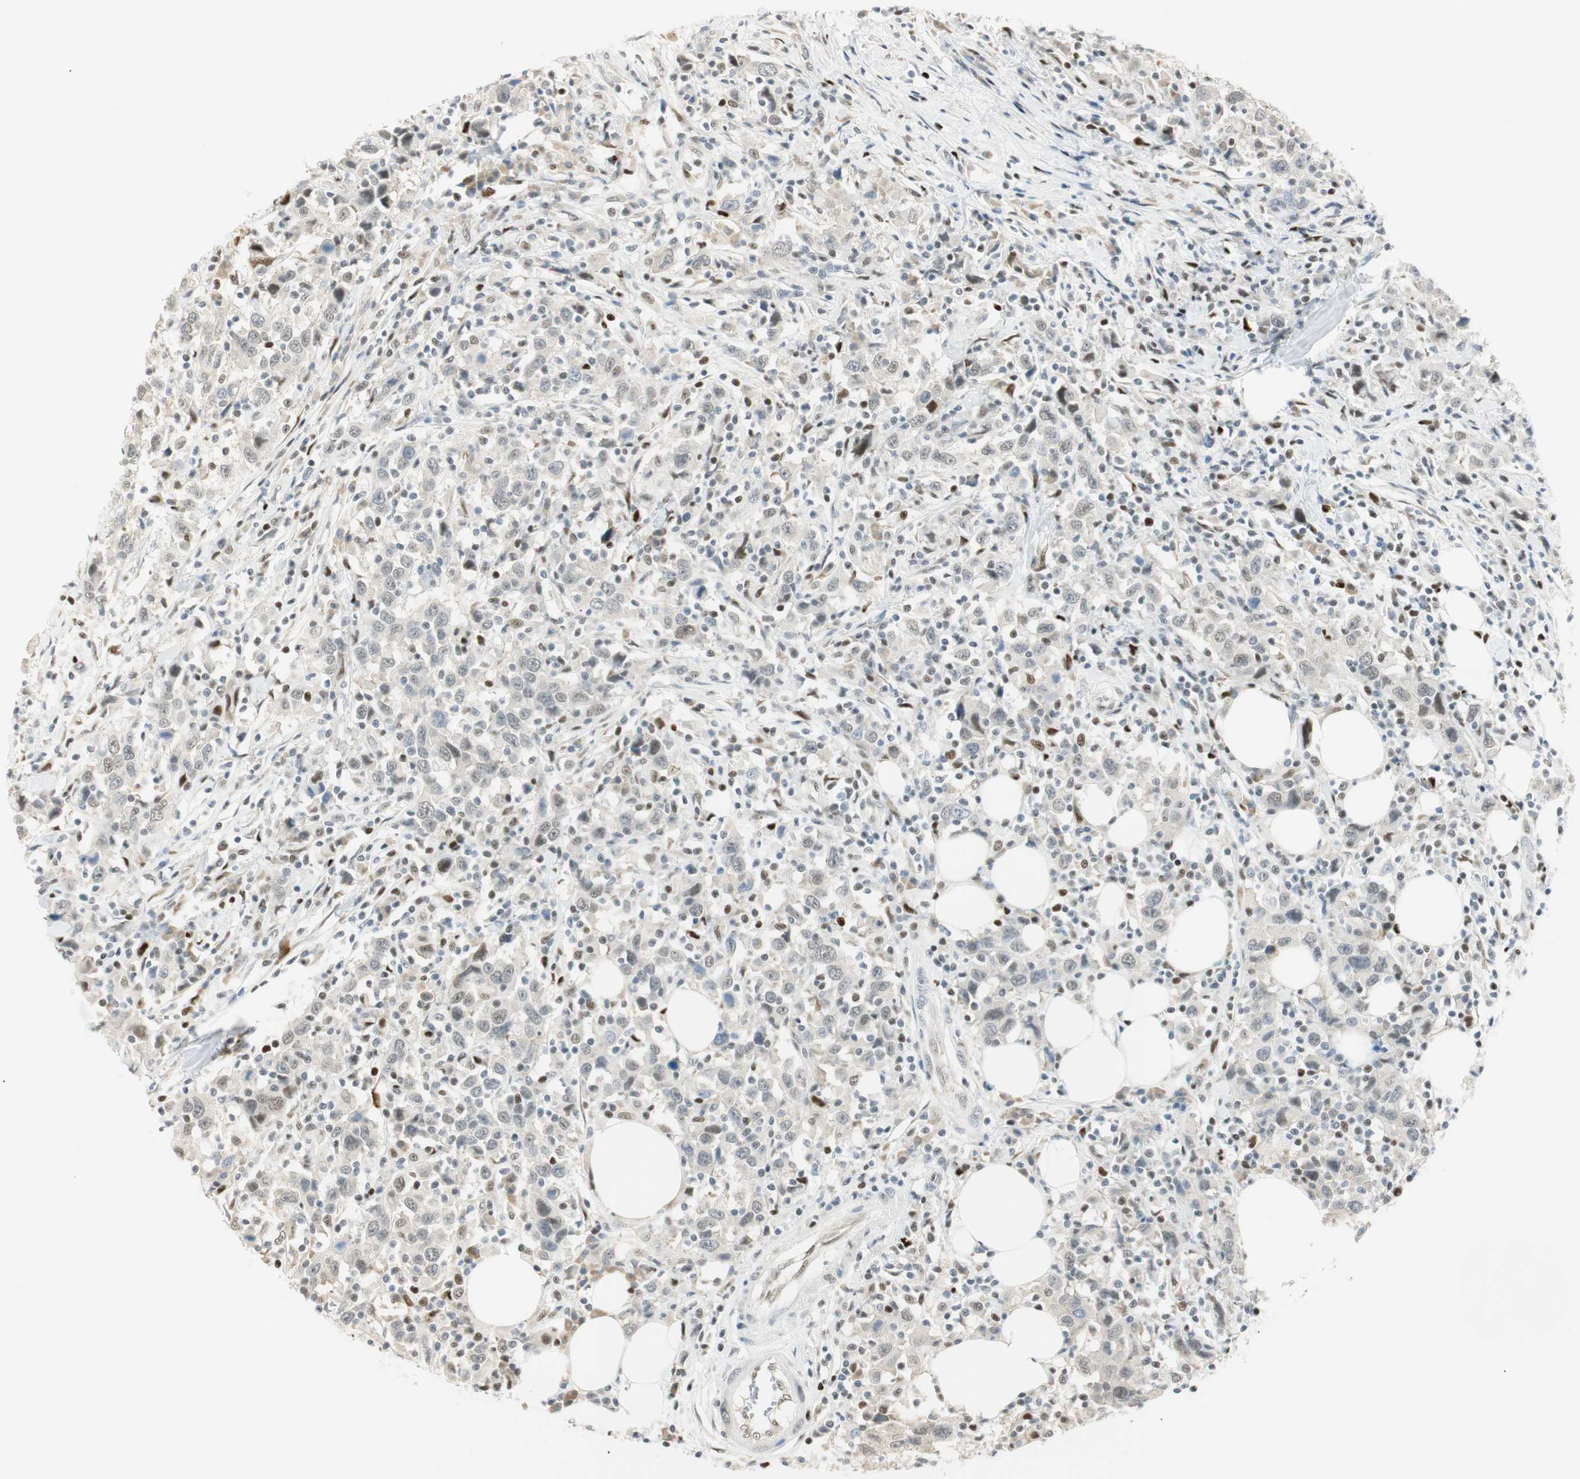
{"staining": {"intensity": "weak", "quantity": "25%-75%", "location": "nuclear"}, "tissue": "urothelial cancer", "cell_type": "Tumor cells", "image_type": "cancer", "snomed": [{"axis": "morphology", "description": "Urothelial carcinoma, High grade"}, {"axis": "topography", "description": "Urinary bladder"}], "caption": "Urothelial carcinoma (high-grade) tissue shows weak nuclear staining in approximately 25%-75% of tumor cells, visualized by immunohistochemistry. The staining was performed using DAB (3,3'-diaminobenzidine), with brown indicating positive protein expression. Nuclei are stained blue with hematoxylin.", "gene": "MSX2", "patient": {"sex": "male", "age": 61}}